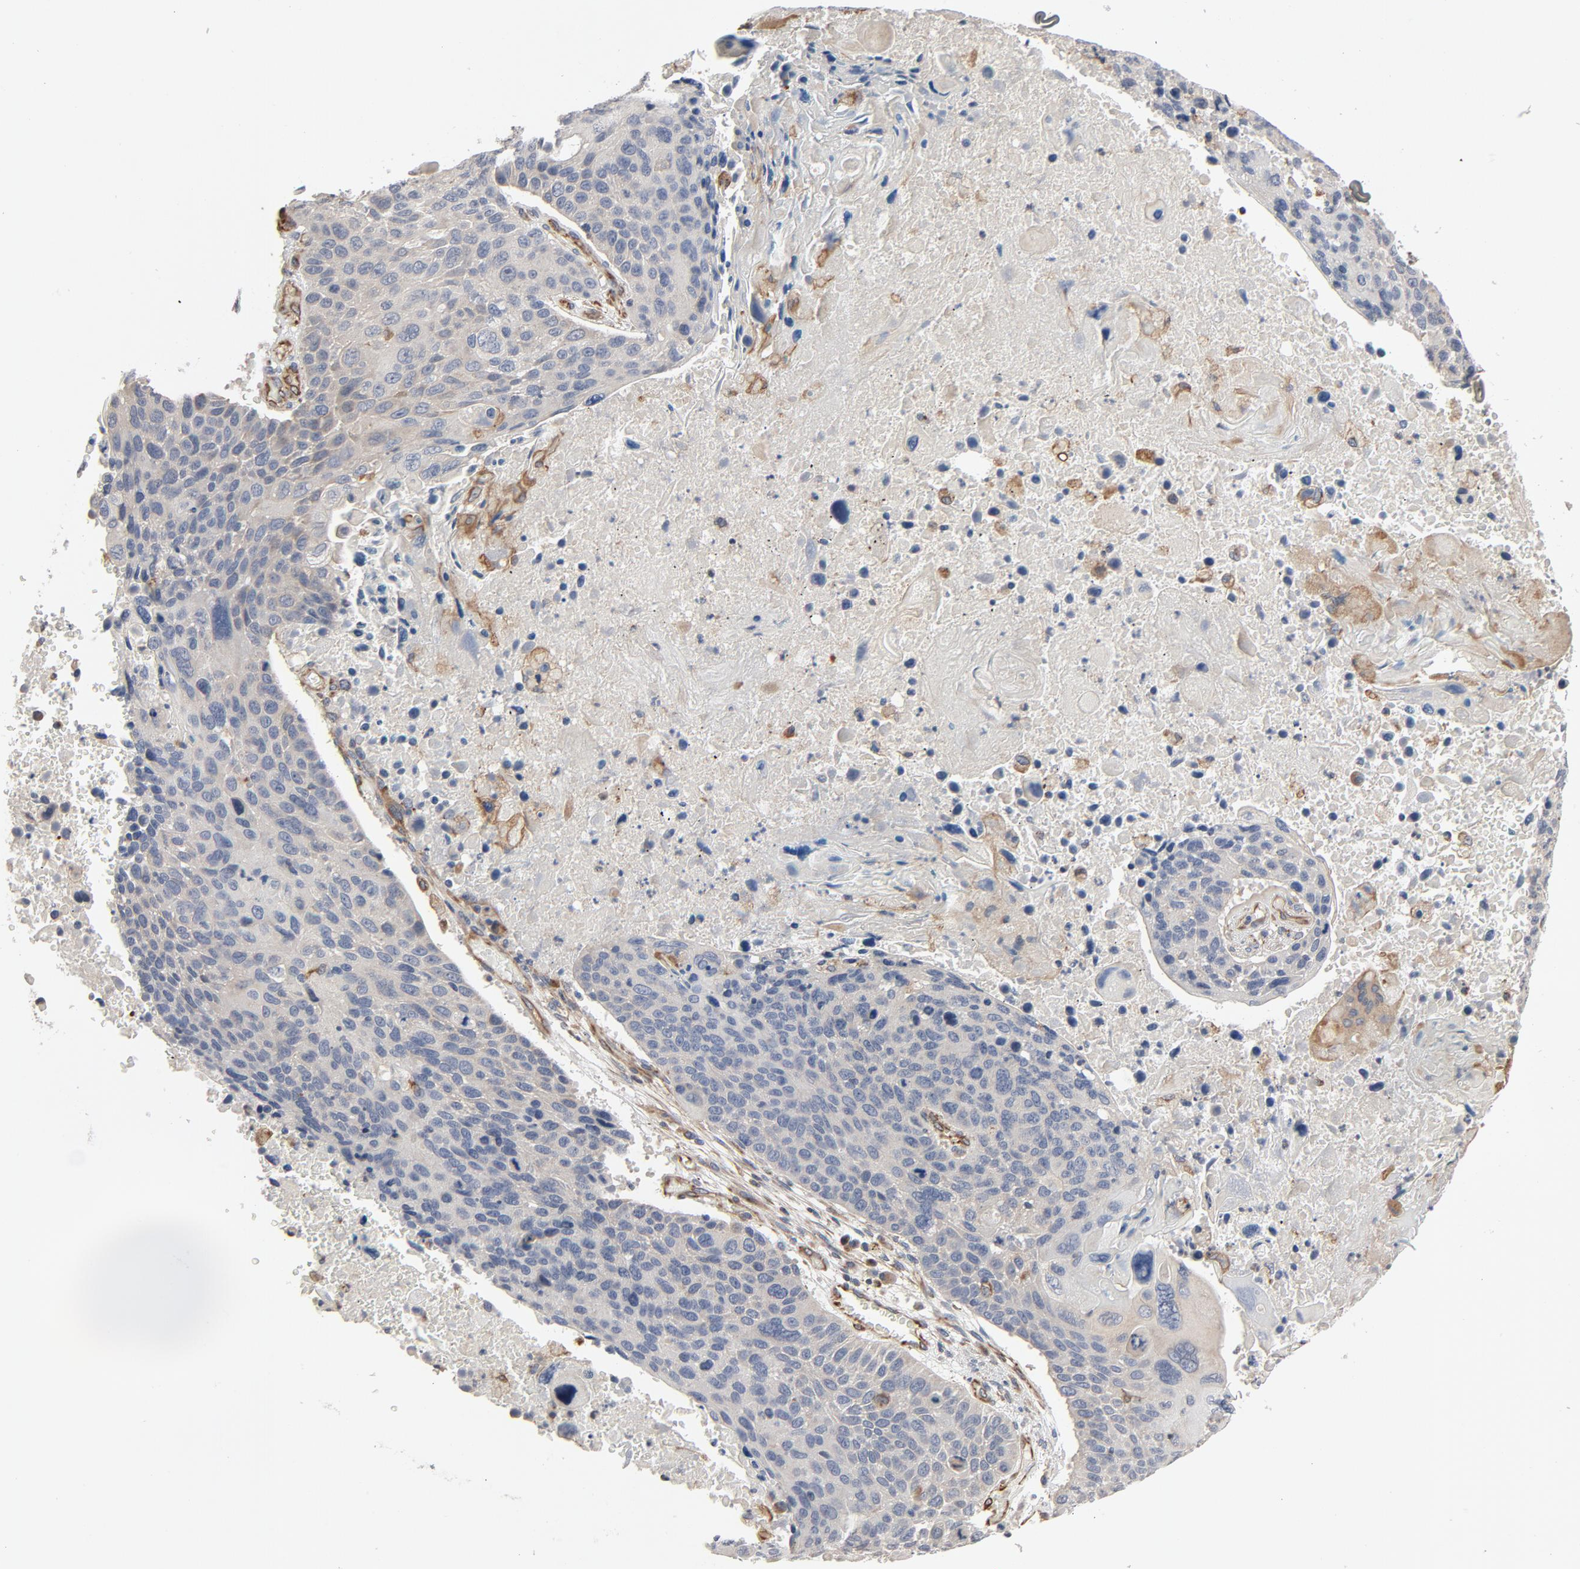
{"staining": {"intensity": "weak", "quantity": "<25%", "location": "cytoplasmic/membranous"}, "tissue": "lung cancer", "cell_type": "Tumor cells", "image_type": "cancer", "snomed": [{"axis": "morphology", "description": "Squamous cell carcinoma, NOS"}, {"axis": "topography", "description": "Lung"}], "caption": "An immunohistochemistry micrograph of lung squamous cell carcinoma is shown. There is no staining in tumor cells of lung squamous cell carcinoma.", "gene": "TRIOBP", "patient": {"sex": "male", "age": 68}}